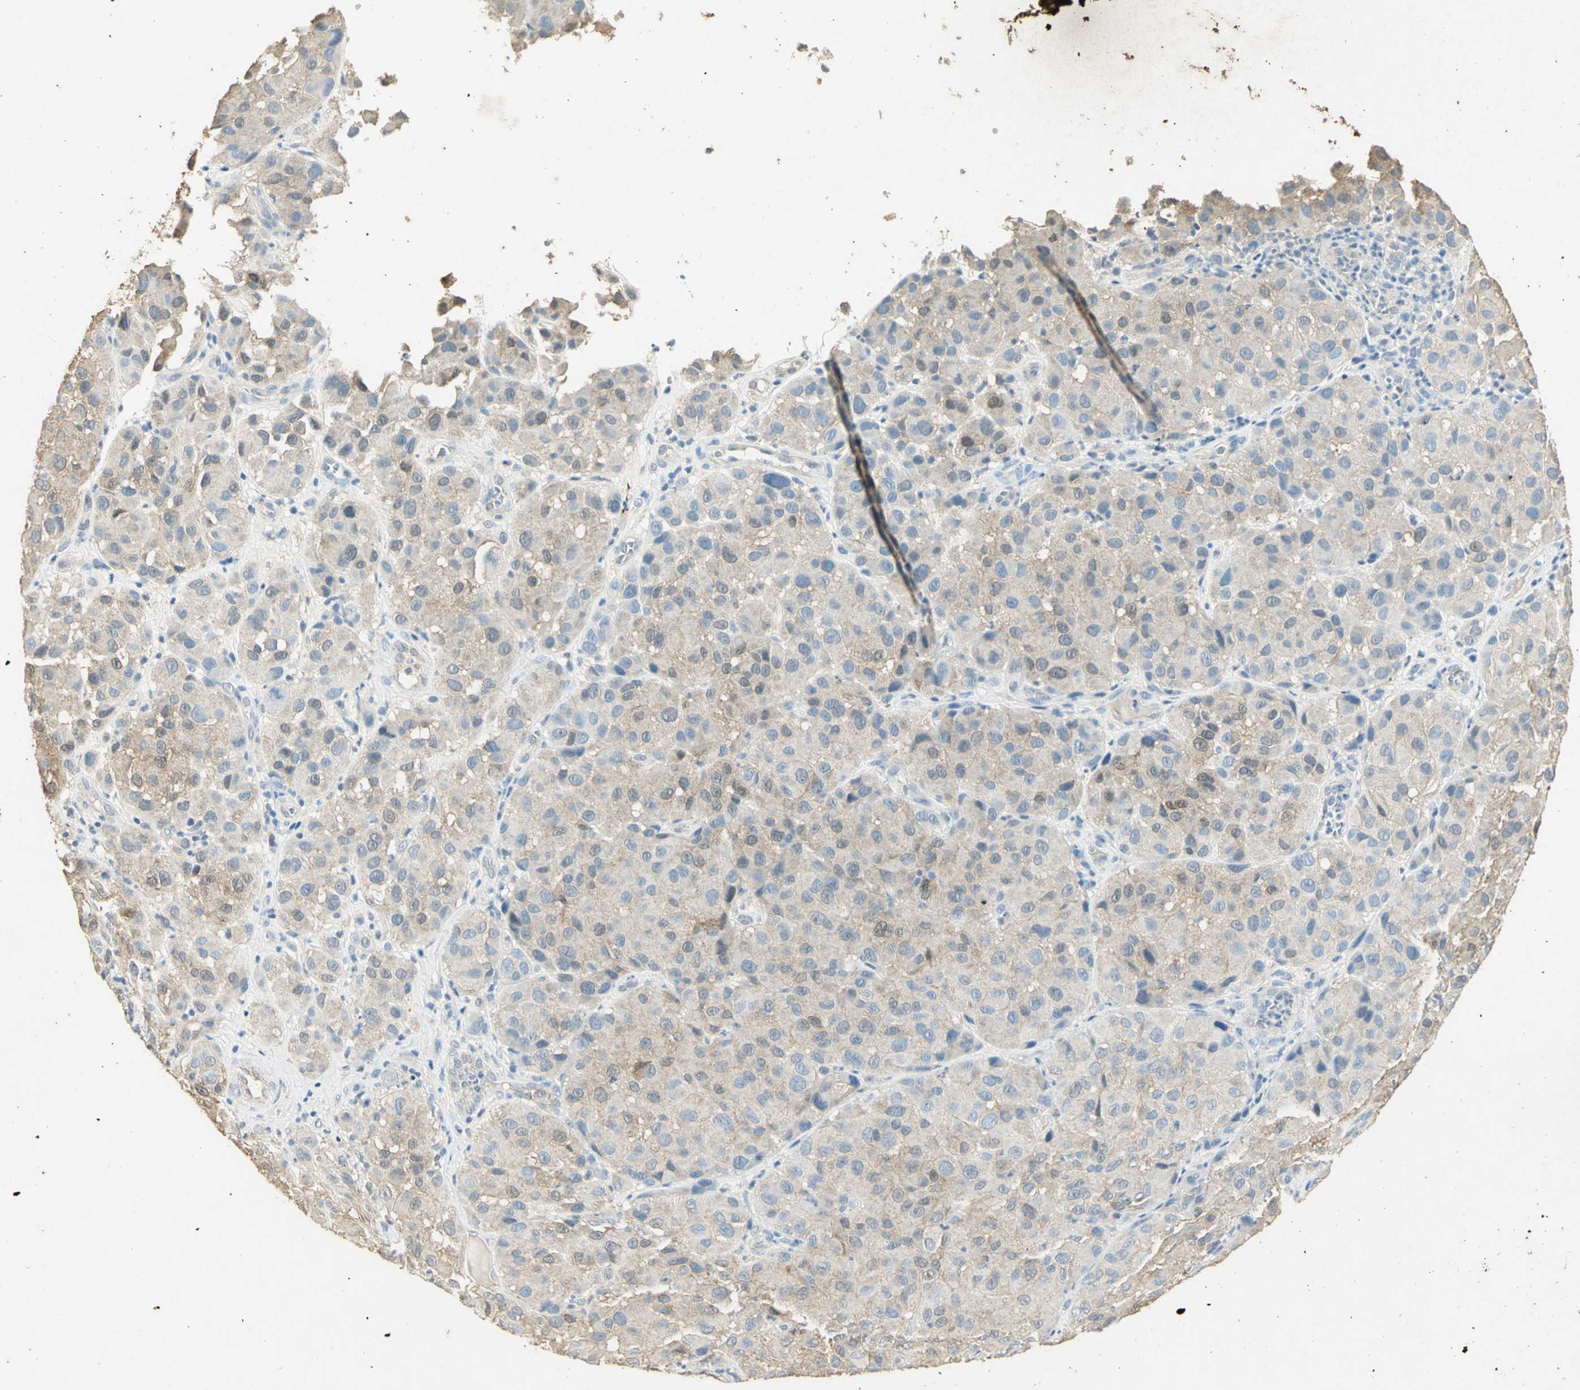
{"staining": {"intensity": "weak", "quantity": "25%-75%", "location": "cytoplasmic/membranous"}, "tissue": "melanoma", "cell_type": "Tumor cells", "image_type": "cancer", "snomed": [{"axis": "morphology", "description": "Malignant melanoma, NOS"}, {"axis": "topography", "description": "Skin"}], "caption": "High-magnification brightfield microscopy of malignant melanoma stained with DAB (3,3'-diaminobenzidine) (brown) and counterstained with hematoxylin (blue). tumor cells exhibit weak cytoplasmic/membranous expression is appreciated in about25%-75% of cells.", "gene": "ASB9", "patient": {"sex": "female", "age": 21}}